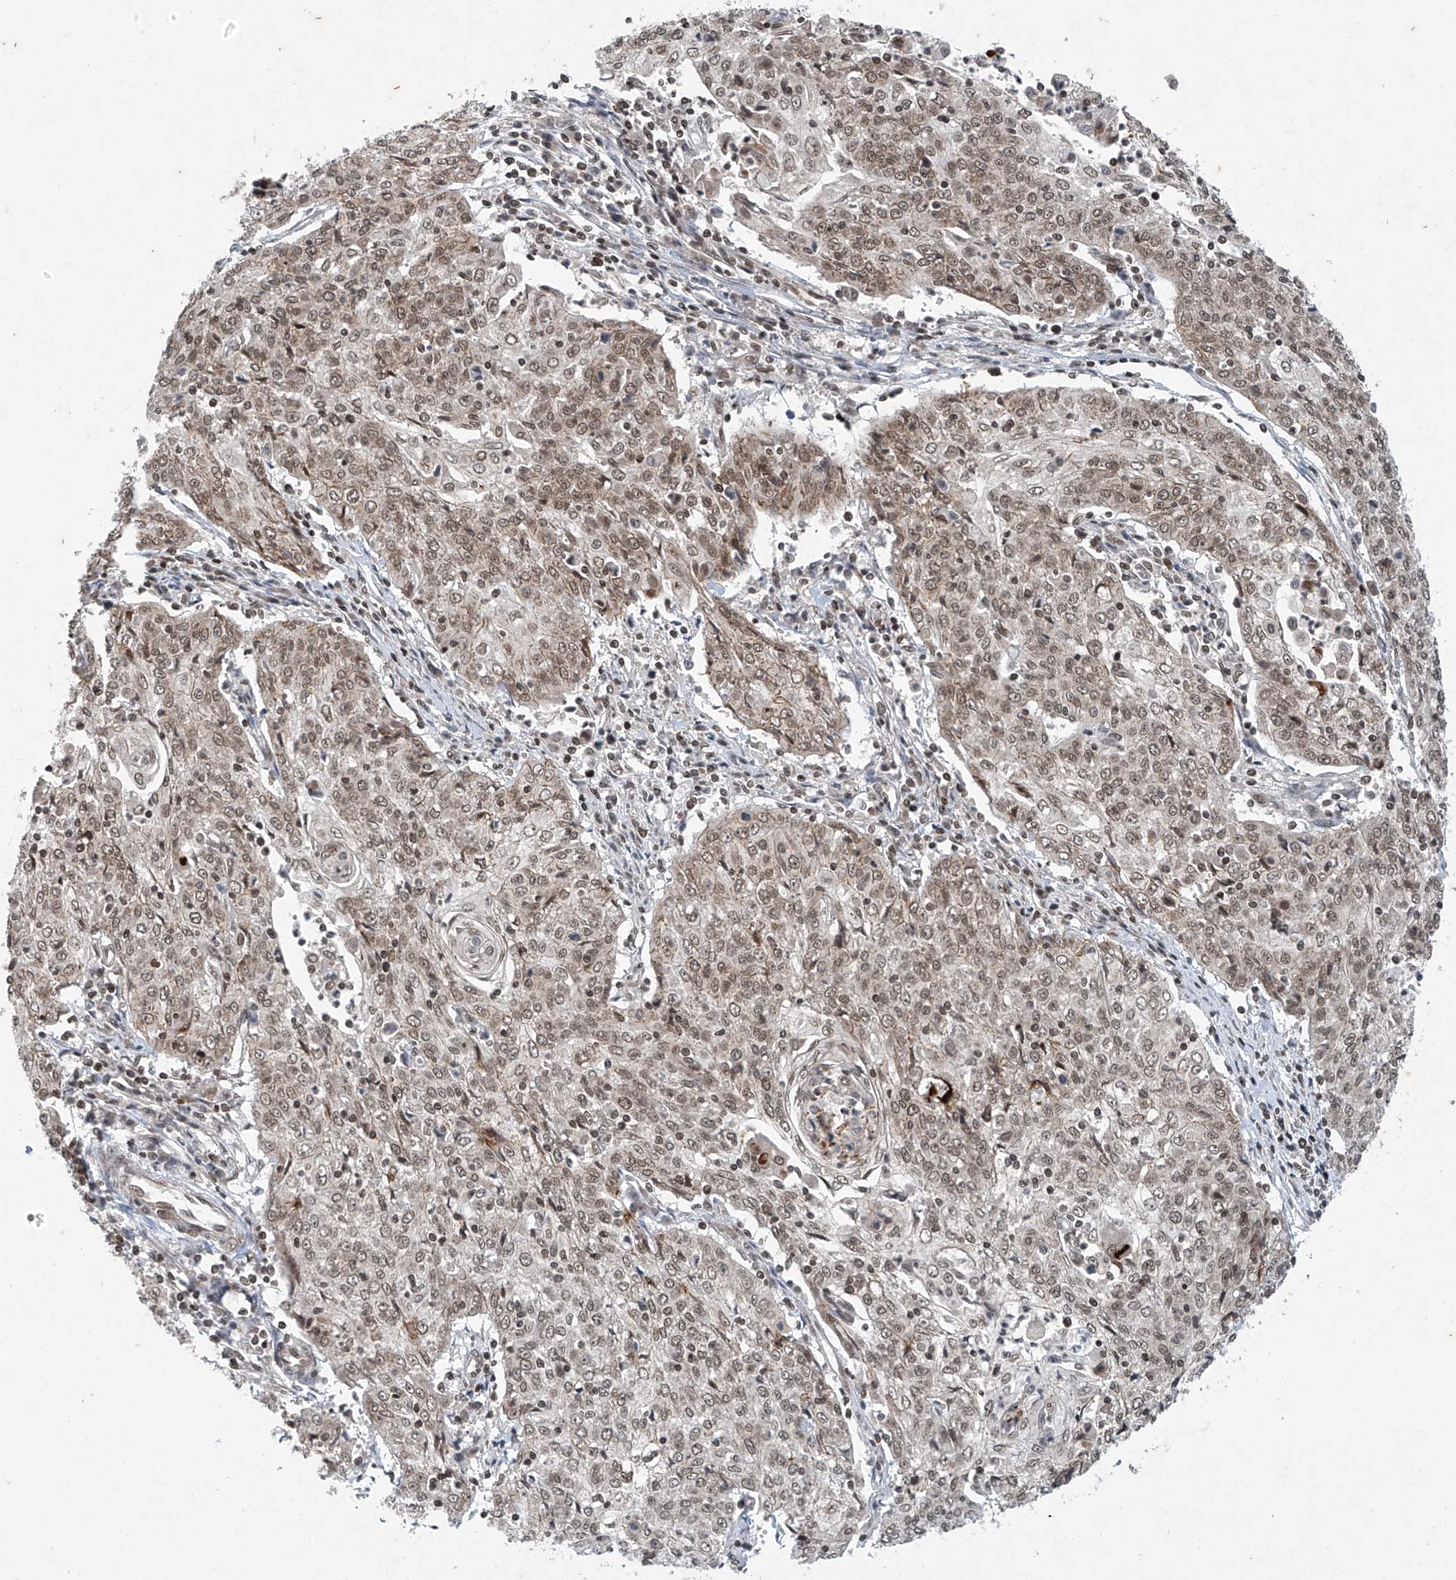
{"staining": {"intensity": "weak", "quantity": ">75%", "location": "nuclear"}, "tissue": "cervical cancer", "cell_type": "Tumor cells", "image_type": "cancer", "snomed": [{"axis": "morphology", "description": "Squamous cell carcinoma, NOS"}, {"axis": "topography", "description": "Cervix"}], "caption": "There is low levels of weak nuclear positivity in tumor cells of cervical cancer (squamous cell carcinoma), as demonstrated by immunohistochemical staining (brown color).", "gene": "TAF8", "patient": {"sex": "female", "age": 48}}